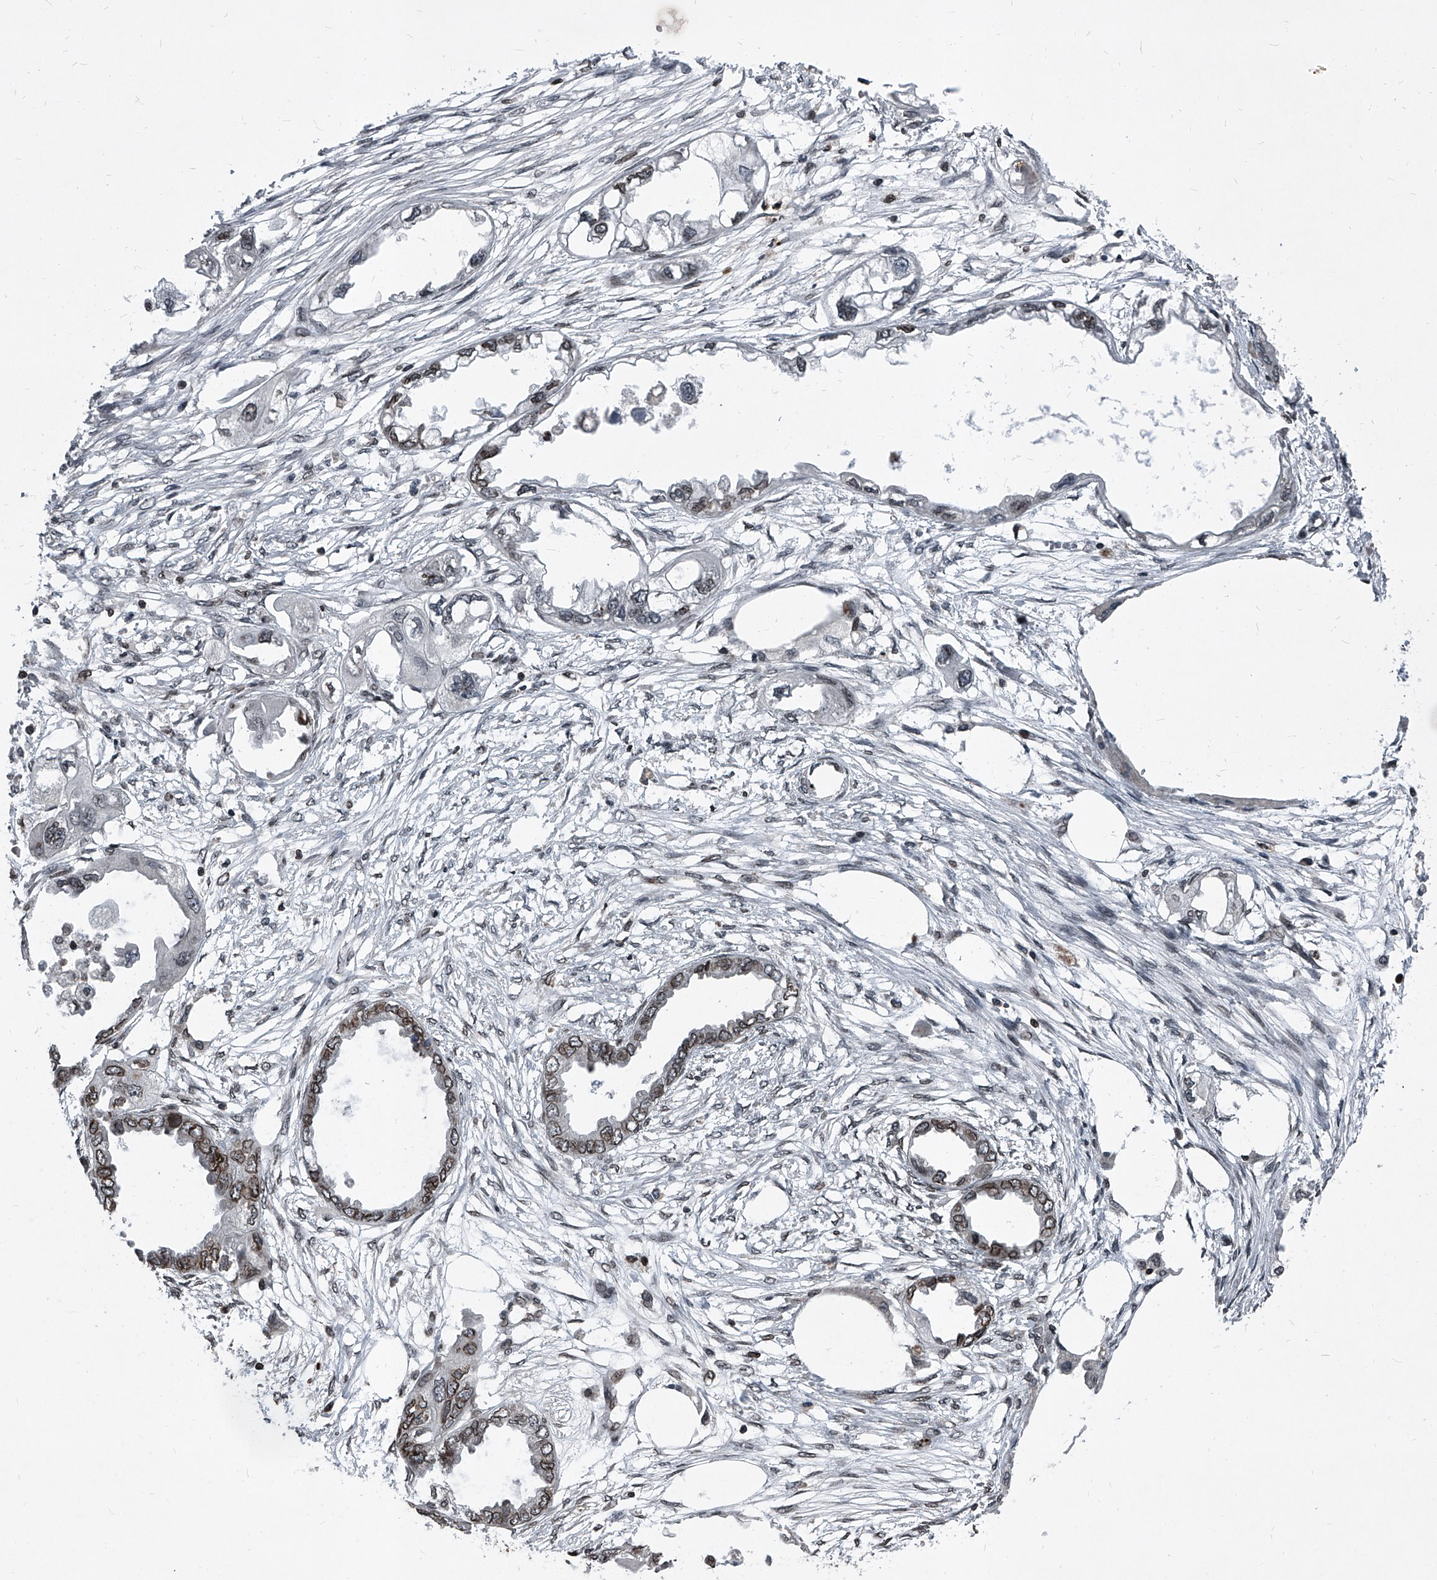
{"staining": {"intensity": "moderate", "quantity": "25%-75%", "location": "cytoplasmic/membranous,nuclear"}, "tissue": "endometrial cancer", "cell_type": "Tumor cells", "image_type": "cancer", "snomed": [{"axis": "morphology", "description": "Adenocarcinoma, NOS"}, {"axis": "morphology", "description": "Adenocarcinoma, metastatic, NOS"}, {"axis": "topography", "description": "Adipose tissue"}, {"axis": "topography", "description": "Endometrium"}], "caption": "Endometrial cancer (metastatic adenocarcinoma) stained with immunohistochemistry (IHC) shows moderate cytoplasmic/membranous and nuclear staining in about 25%-75% of tumor cells.", "gene": "PHF20", "patient": {"sex": "female", "age": 67}}